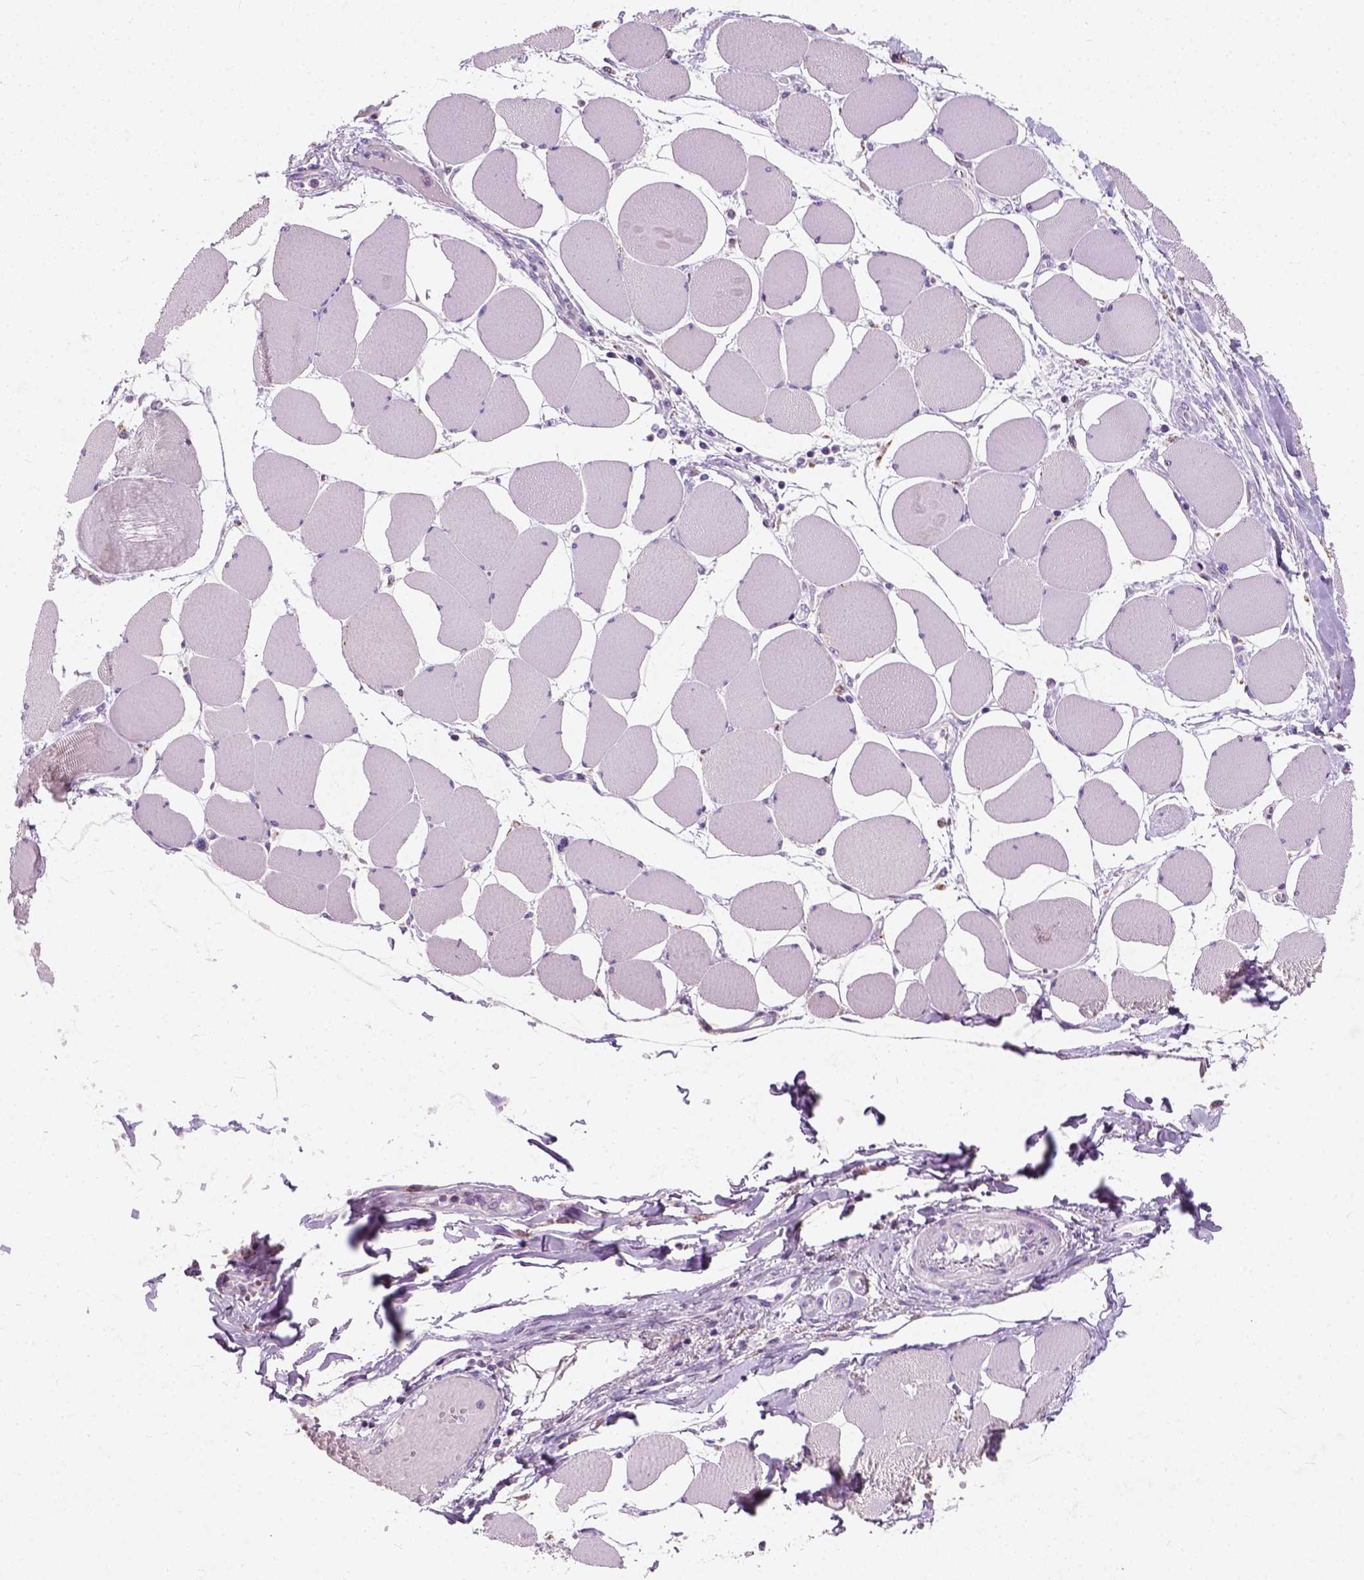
{"staining": {"intensity": "negative", "quantity": "none", "location": "none"}, "tissue": "skeletal muscle", "cell_type": "Myocytes", "image_type": "normal", "snomed": [{"axis": "morphology", "description": "Normal tissue, NOS"}, {"axis": "topography", "description": "Skeletal muscle"}], "caption": "Protein analysis of normal skeletal muscle reveals no significant positivity in myocytes. The staining is performed using DAB (3,3'-diaminobenzidine) brown chromogen with nuclei counter-stained in using hematoxylin.", "gene": "CHODL", "patient": {"sex": "female", "age": 75}}